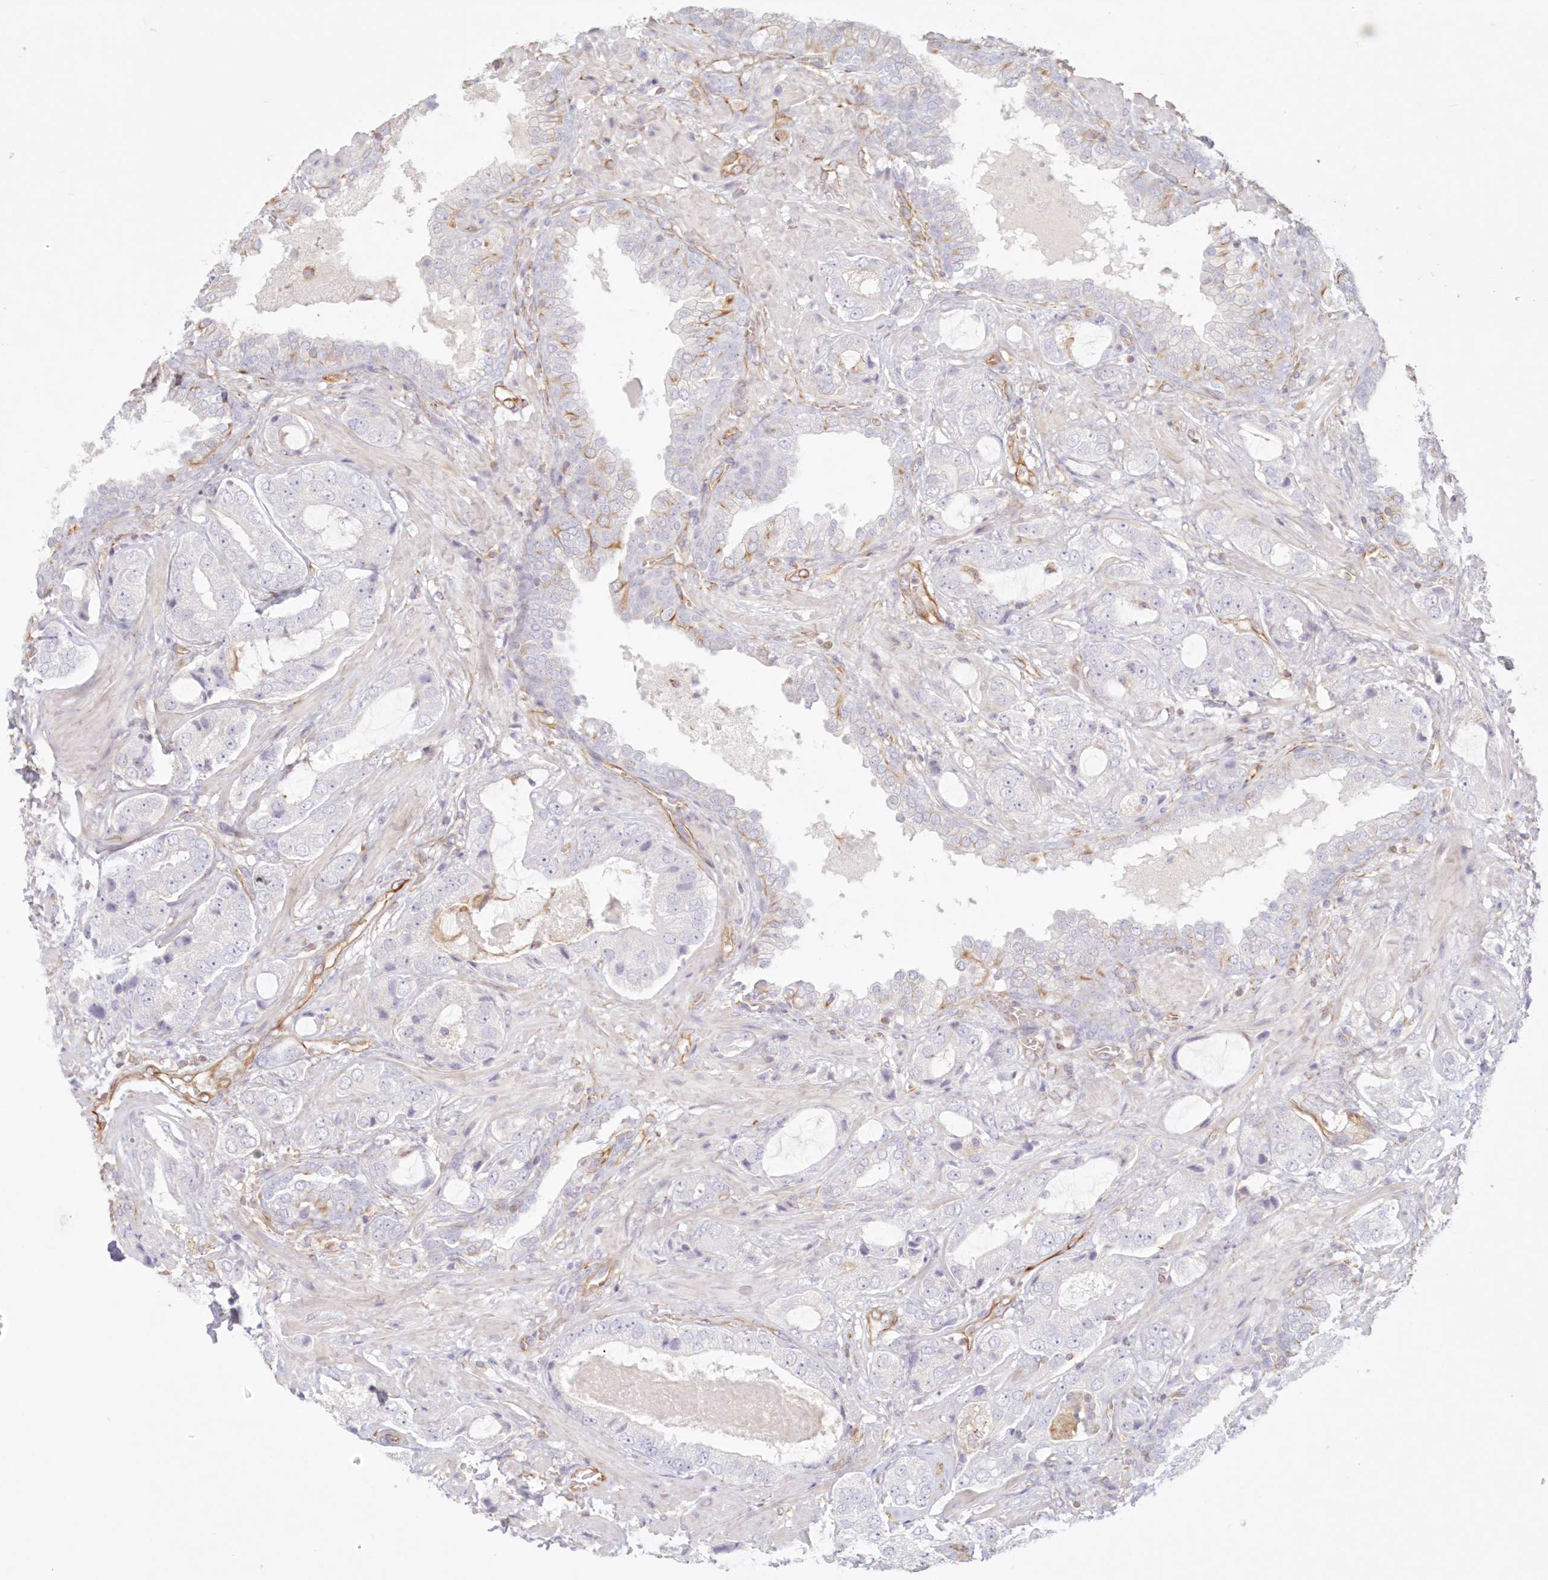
{"staining": {"intensity": "negative", "quantity": "none", "location": "none"}, "tissue": "prostate cancer", "cell_type": "Tumor cells", "image_type": "cancer", "snomed": [{"axis": "morphology", "description": "Normal tissue, NOS"}, {"axis": "morphology", "description": "Adenocarcinoma, High grade"}, {"axis": "topography", "description": "Prostate"}, {"axis": "topography", "description": "Peripheral nerve tissue"}], "caption": "The immunohistochemistry image has no significant expression in tumor cells of prostate cancer tissue.", "gene": "DMRTB1", "patient": {"sex": "male", "age": 59}}